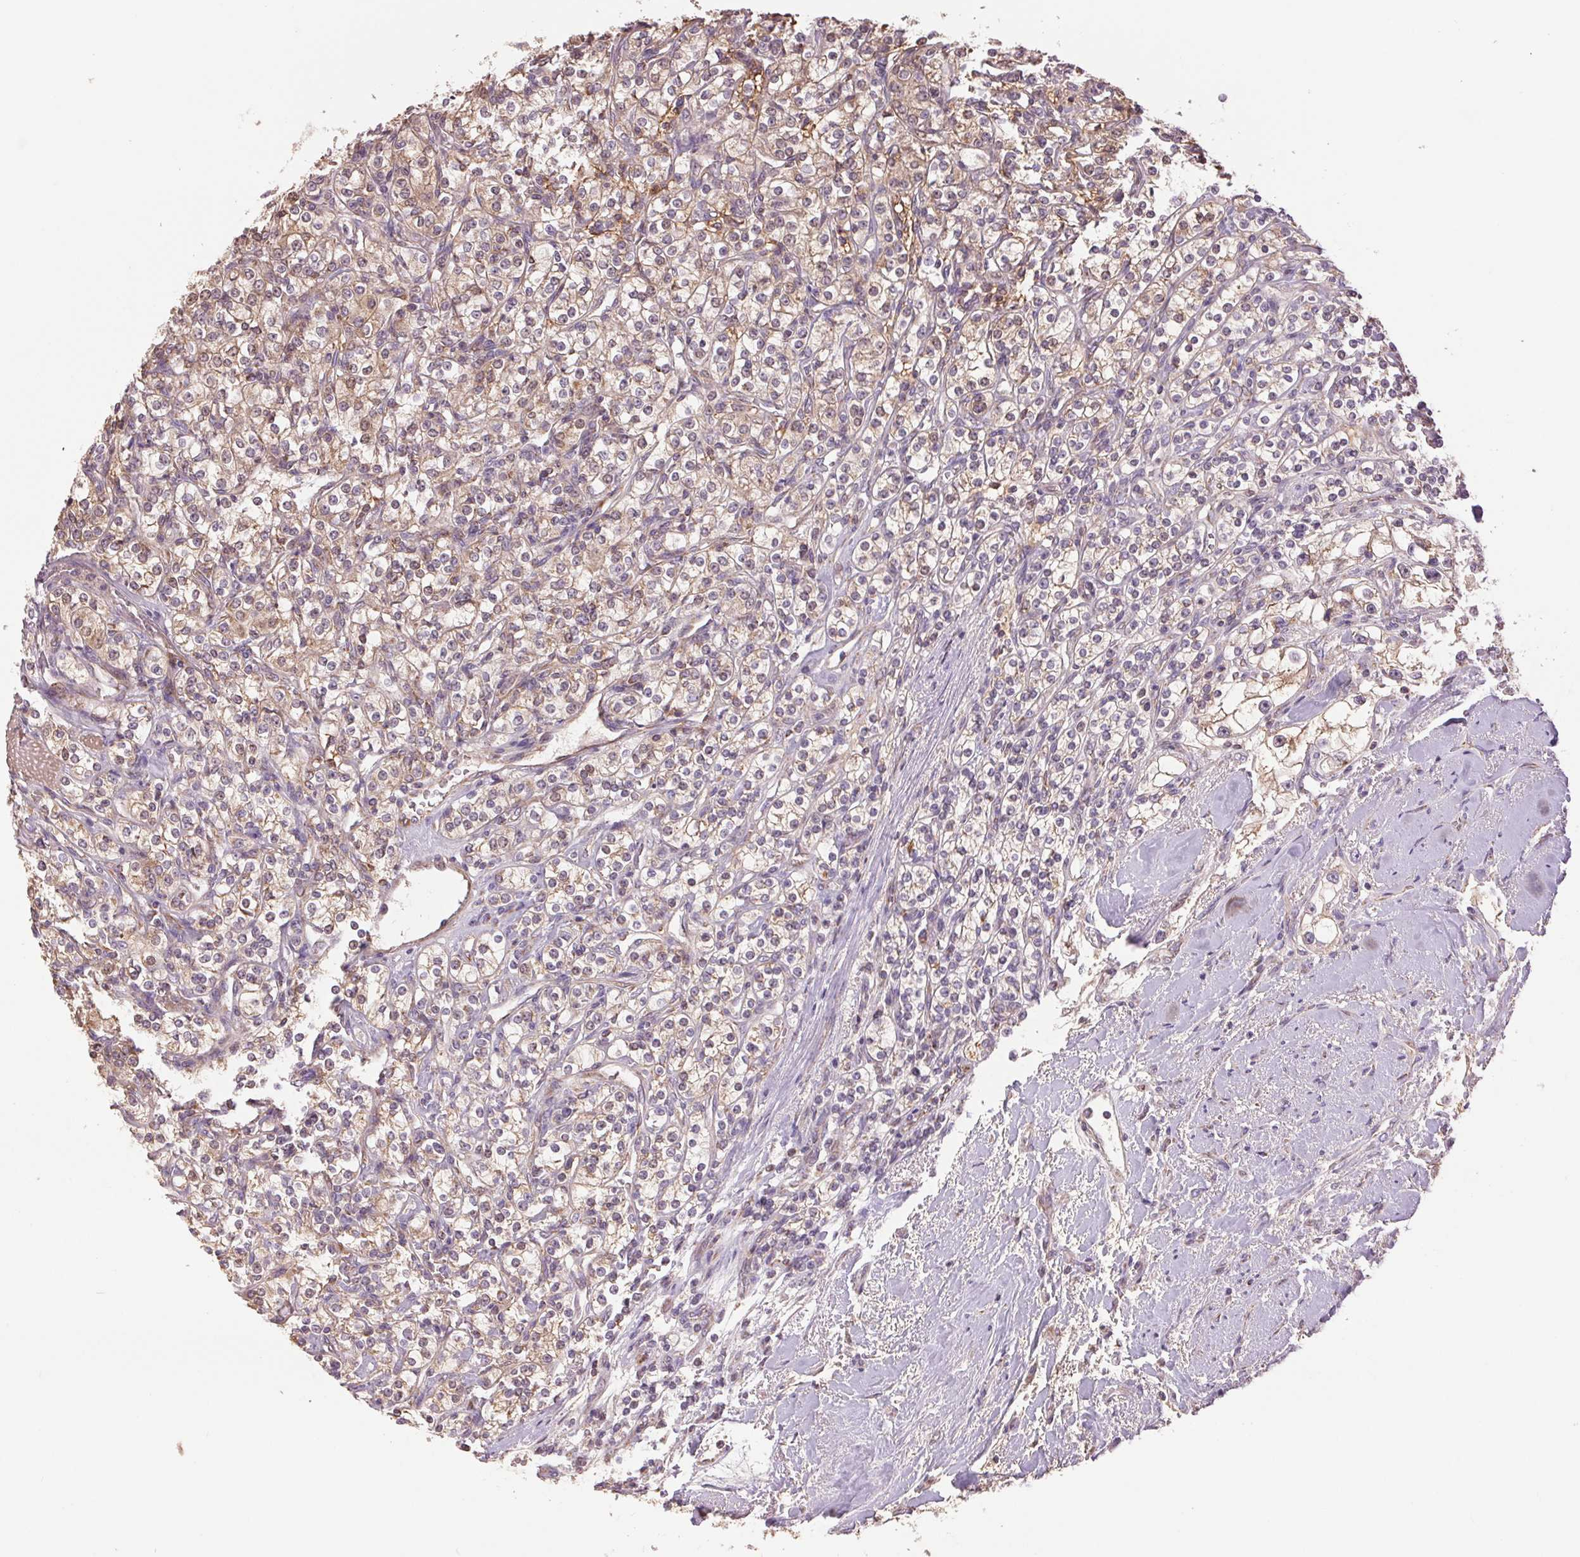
{"staining": {"intensity": "weak", "quantity": ">75%", "location": "cytoplasmic/membranous"}, "tissue": "renal cancer", "cell_type": "Tumor cells", "image_type": "cancer", "snomed": [{"axis": "morphology", "description": "Adenocarcinoma, NOS"}, {"axis": "topography", "description": "Kidney"}], "caption": "This is a histology image of immunohistochemistry (IHC) staining of renal cancer (adenocarcinoma), which shows weak staining in the cytoplasmic/membranous of tumor cells.", "gene": "DGUOK", "patient": {"sex": "male", "age": 77}}